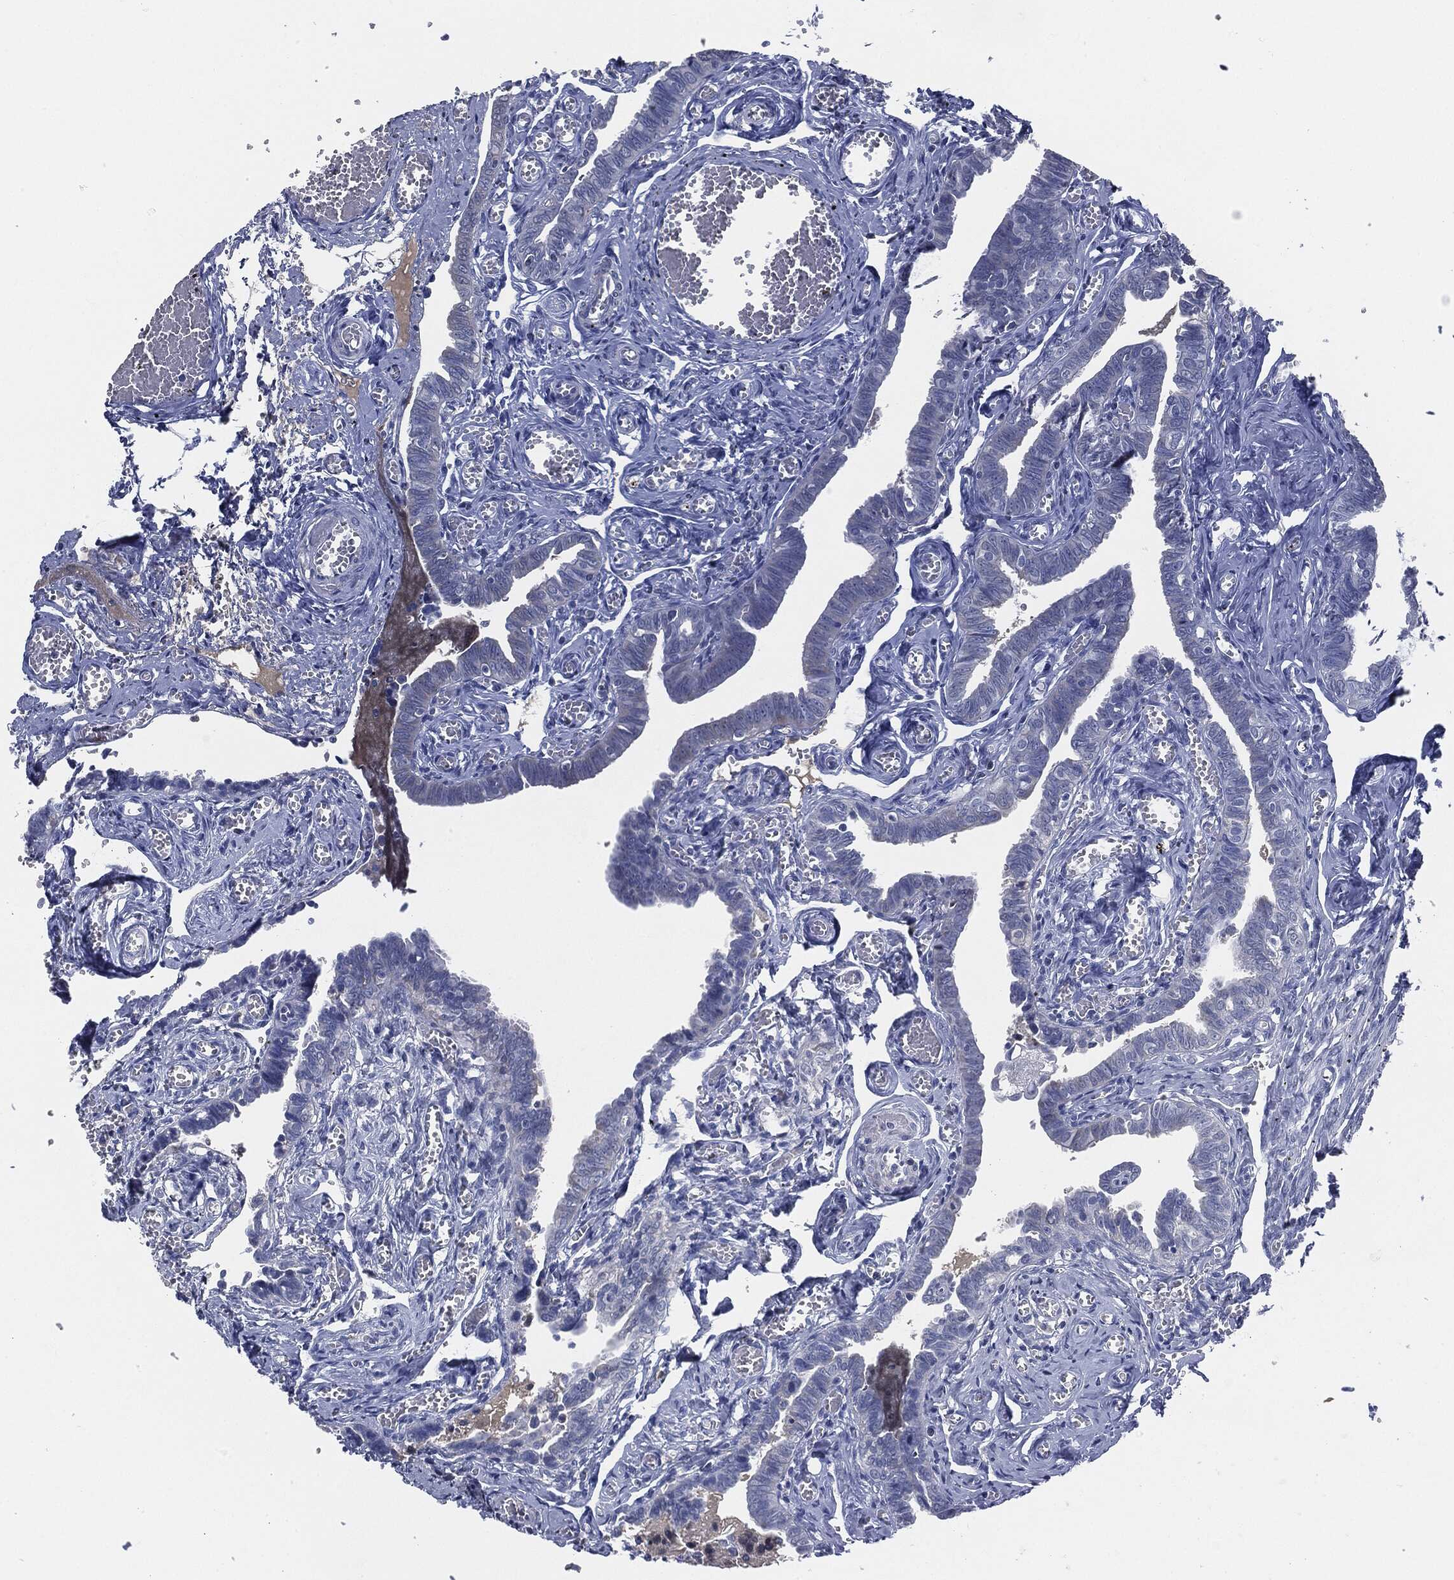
{"staining": {"intensity": "negative", "quantity": "none", "location": "none"}, "tissue": "fallopian tube", "cell_type": "Glandular cells", "image_type": "normal", "snomed": [{"axis": "morphology", "description": "Normal tissue, NOS"}, {"axis": "topography", "description": "Vascular tissue"}, {"axis": "topography", "description": "Fallopian tube"}], "caption": "The immunohistochemistry (IHC) histopathology image has no significant expression in glandular cells of fallopian tube.", "gene": "SIGLEC7", "patient": {"sex": "female", "age": 67}}